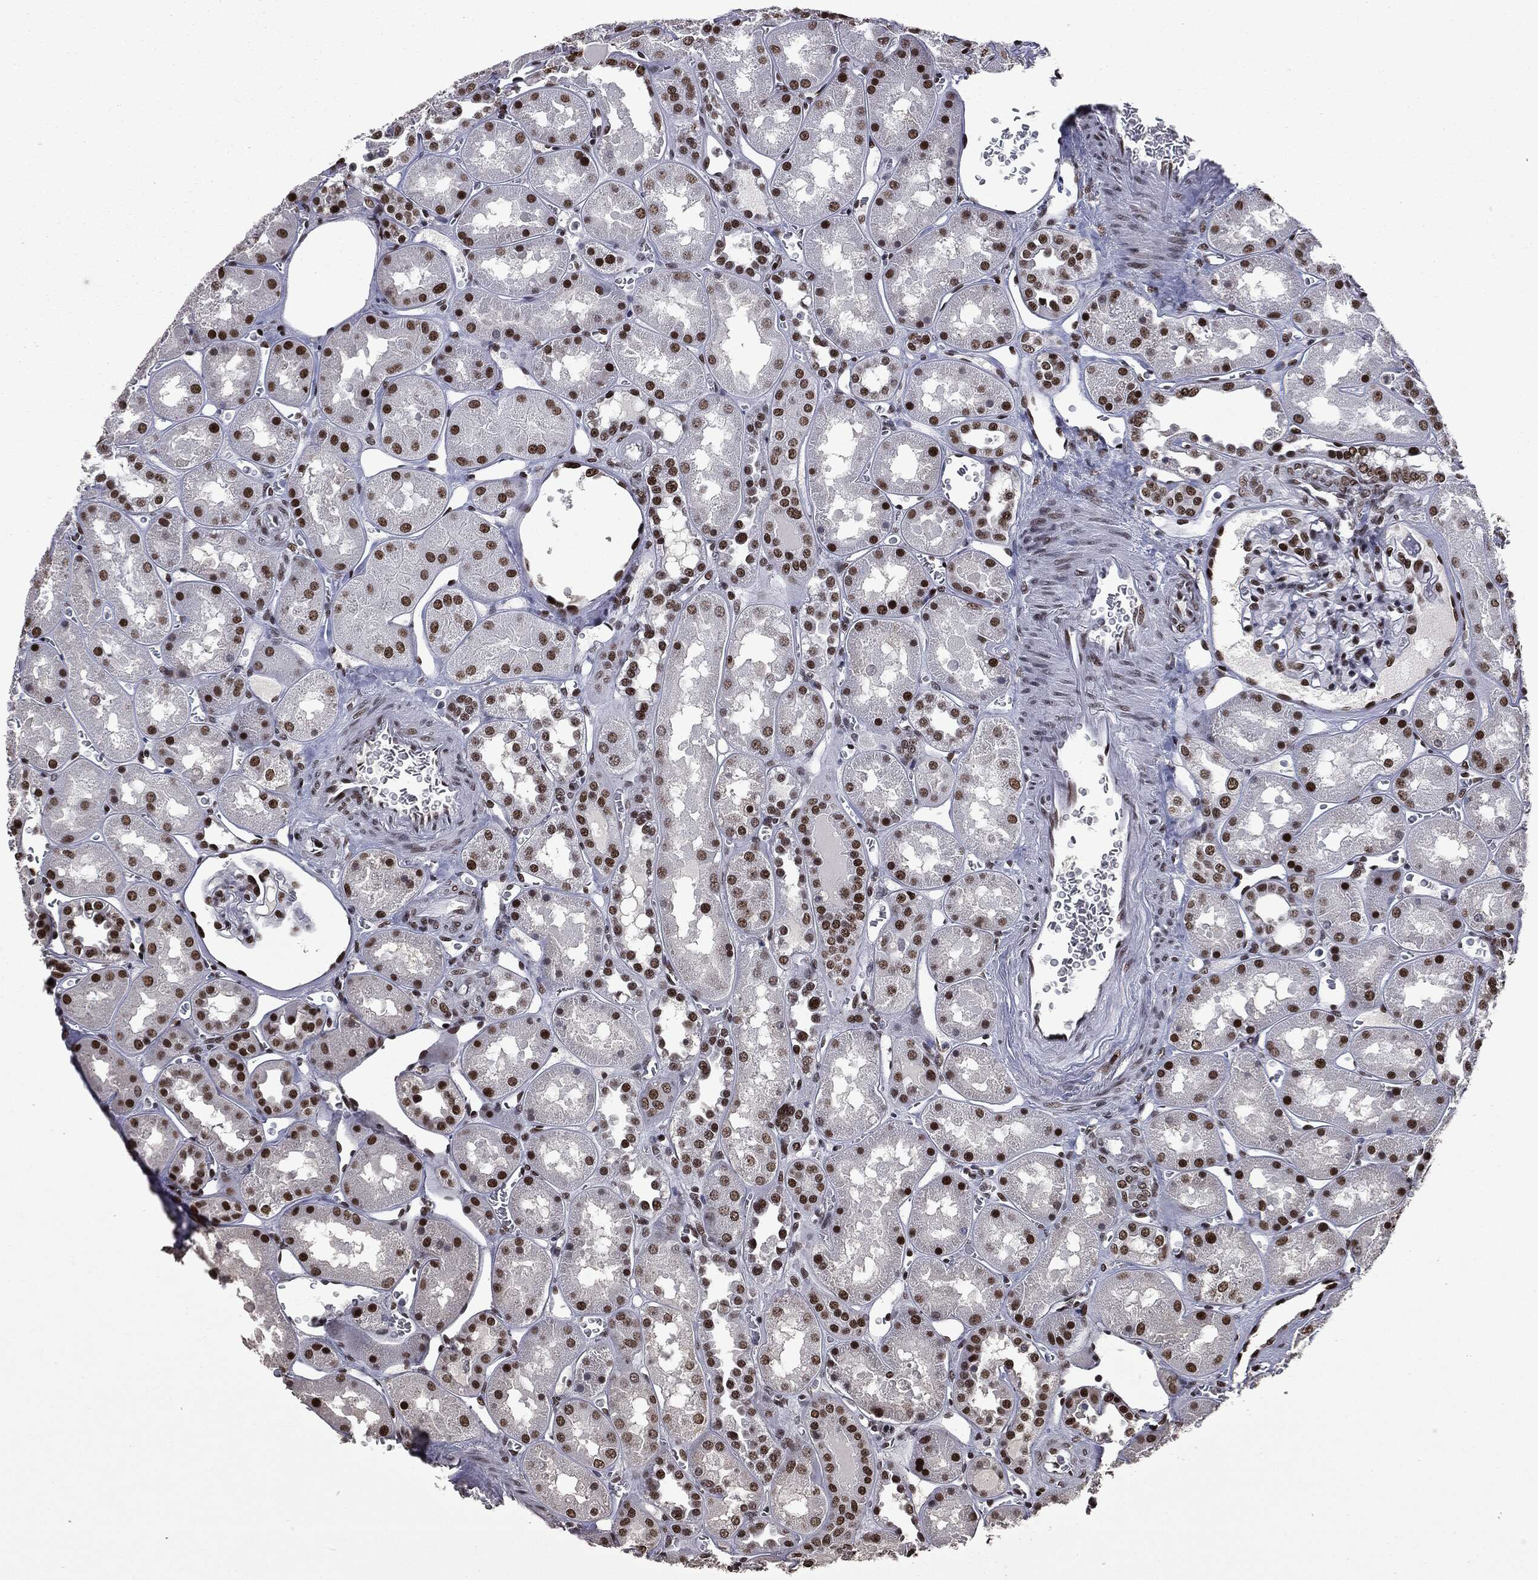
{"staining": {"intensity": "strong", "quantity": ">75%", "location": "nuclear"}, "tissue": "kidney", "cell_type": "Cells in glomeruli", "image_type": "normal", "snomed": [{"axis": "morphology", "description": "Normal tissue, NOS"}, {"axis": "topography", "description": "Kidney"}], "caption": "This photomicrograph exhibits immunohistochemistry (IHC) staining of normal human kidney, with high strong nuclear staining in about >75% of cells in glomeruli.", "gene": "MSH2", "patient": {"sex": "male", "age": 73}}